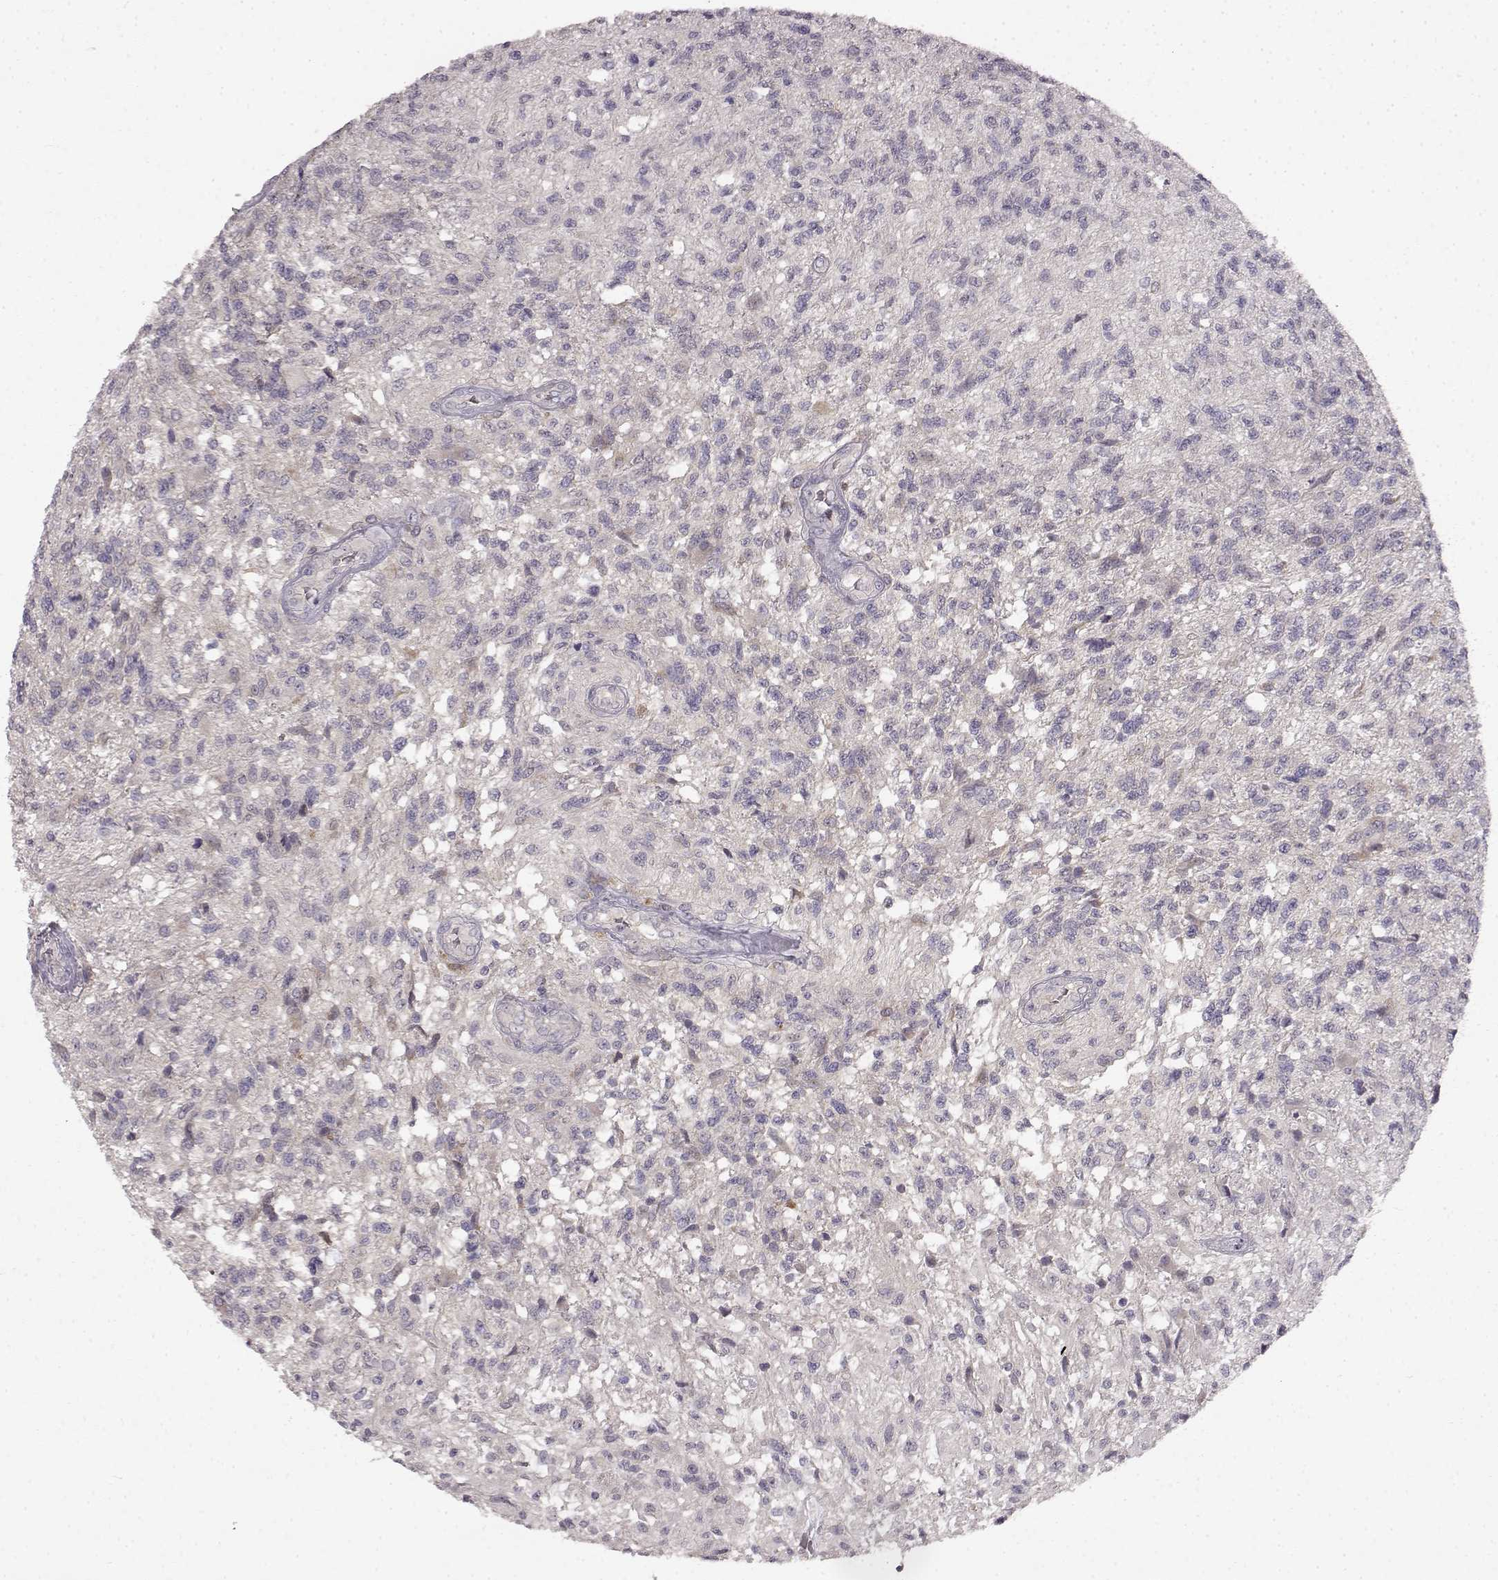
{"staining": {"intensity": "negative", "quantity": "none", "location": "none"}, "tissue": "glioma", "cell_type": "Tumor cells", "image_type": "cancer", "snomed": [{"axis": "morphology", "description": "Glioma, malignant, High grade"}, {"axis": "topography", "description": "Brain"}], "caption": "The immunohistochemistry (IHC) image has no significant positivity in tumor cells of high-grade glioma (malignant) tissue.", "gene": "SPAG17", "patient": {"sex": "male", "age": 56}}